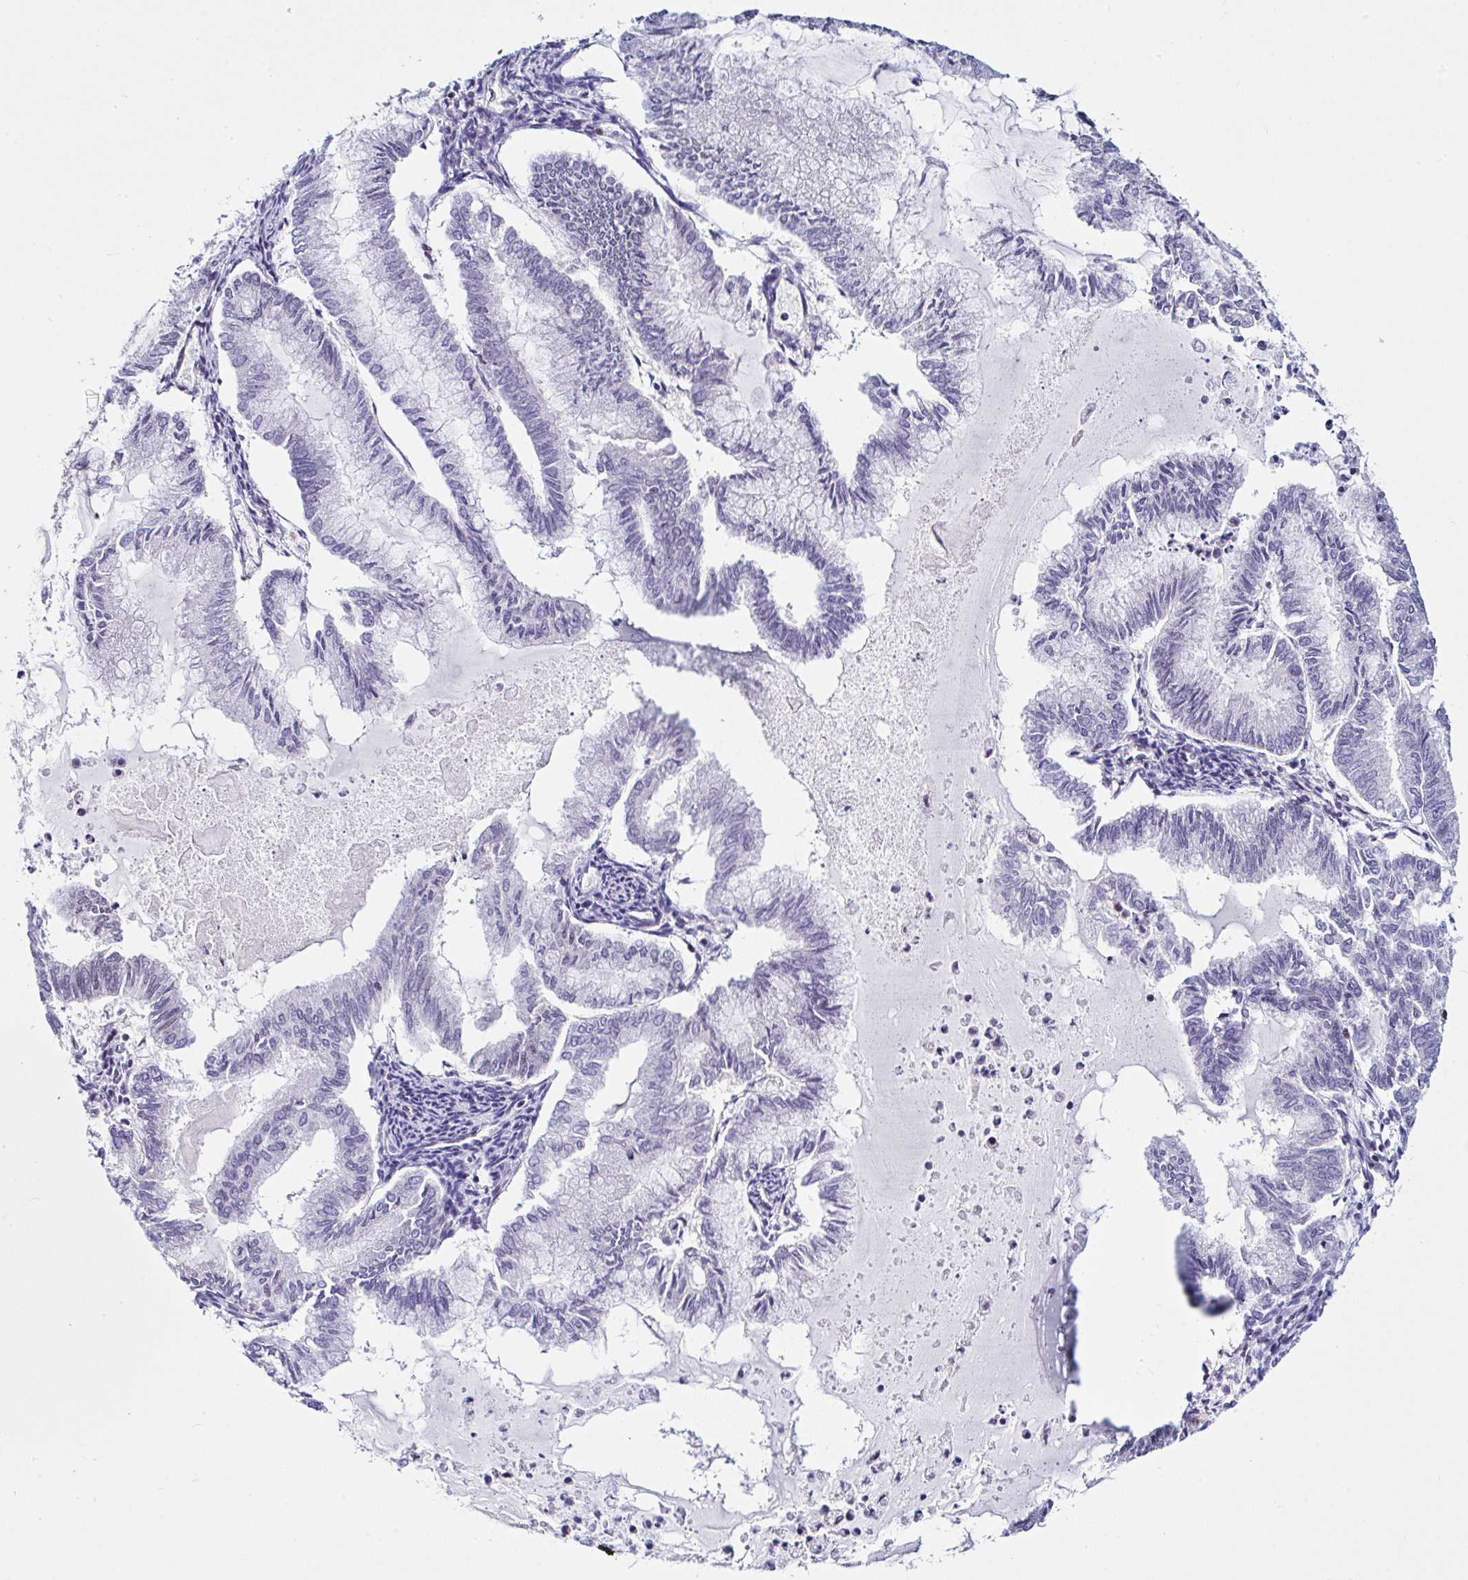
{"staining": {"intensity": "negative", "quantity": "none", "location": "none"}, "tissue": "endometrial cancer", "cell_type": "Tumor cells", "image_type": "cancer", "snomed": [{"axis": "morphology", "description": "Adenocarcinoma, NOS"}, {"axis": "topography", "description": "Endometrium"}], "caption": "An image of human endometrial cancer (adenocarcinoma) is negative for staining in tumor cells.", "gene": "DR1", "patient": {"sex": "female", "age": 79}}